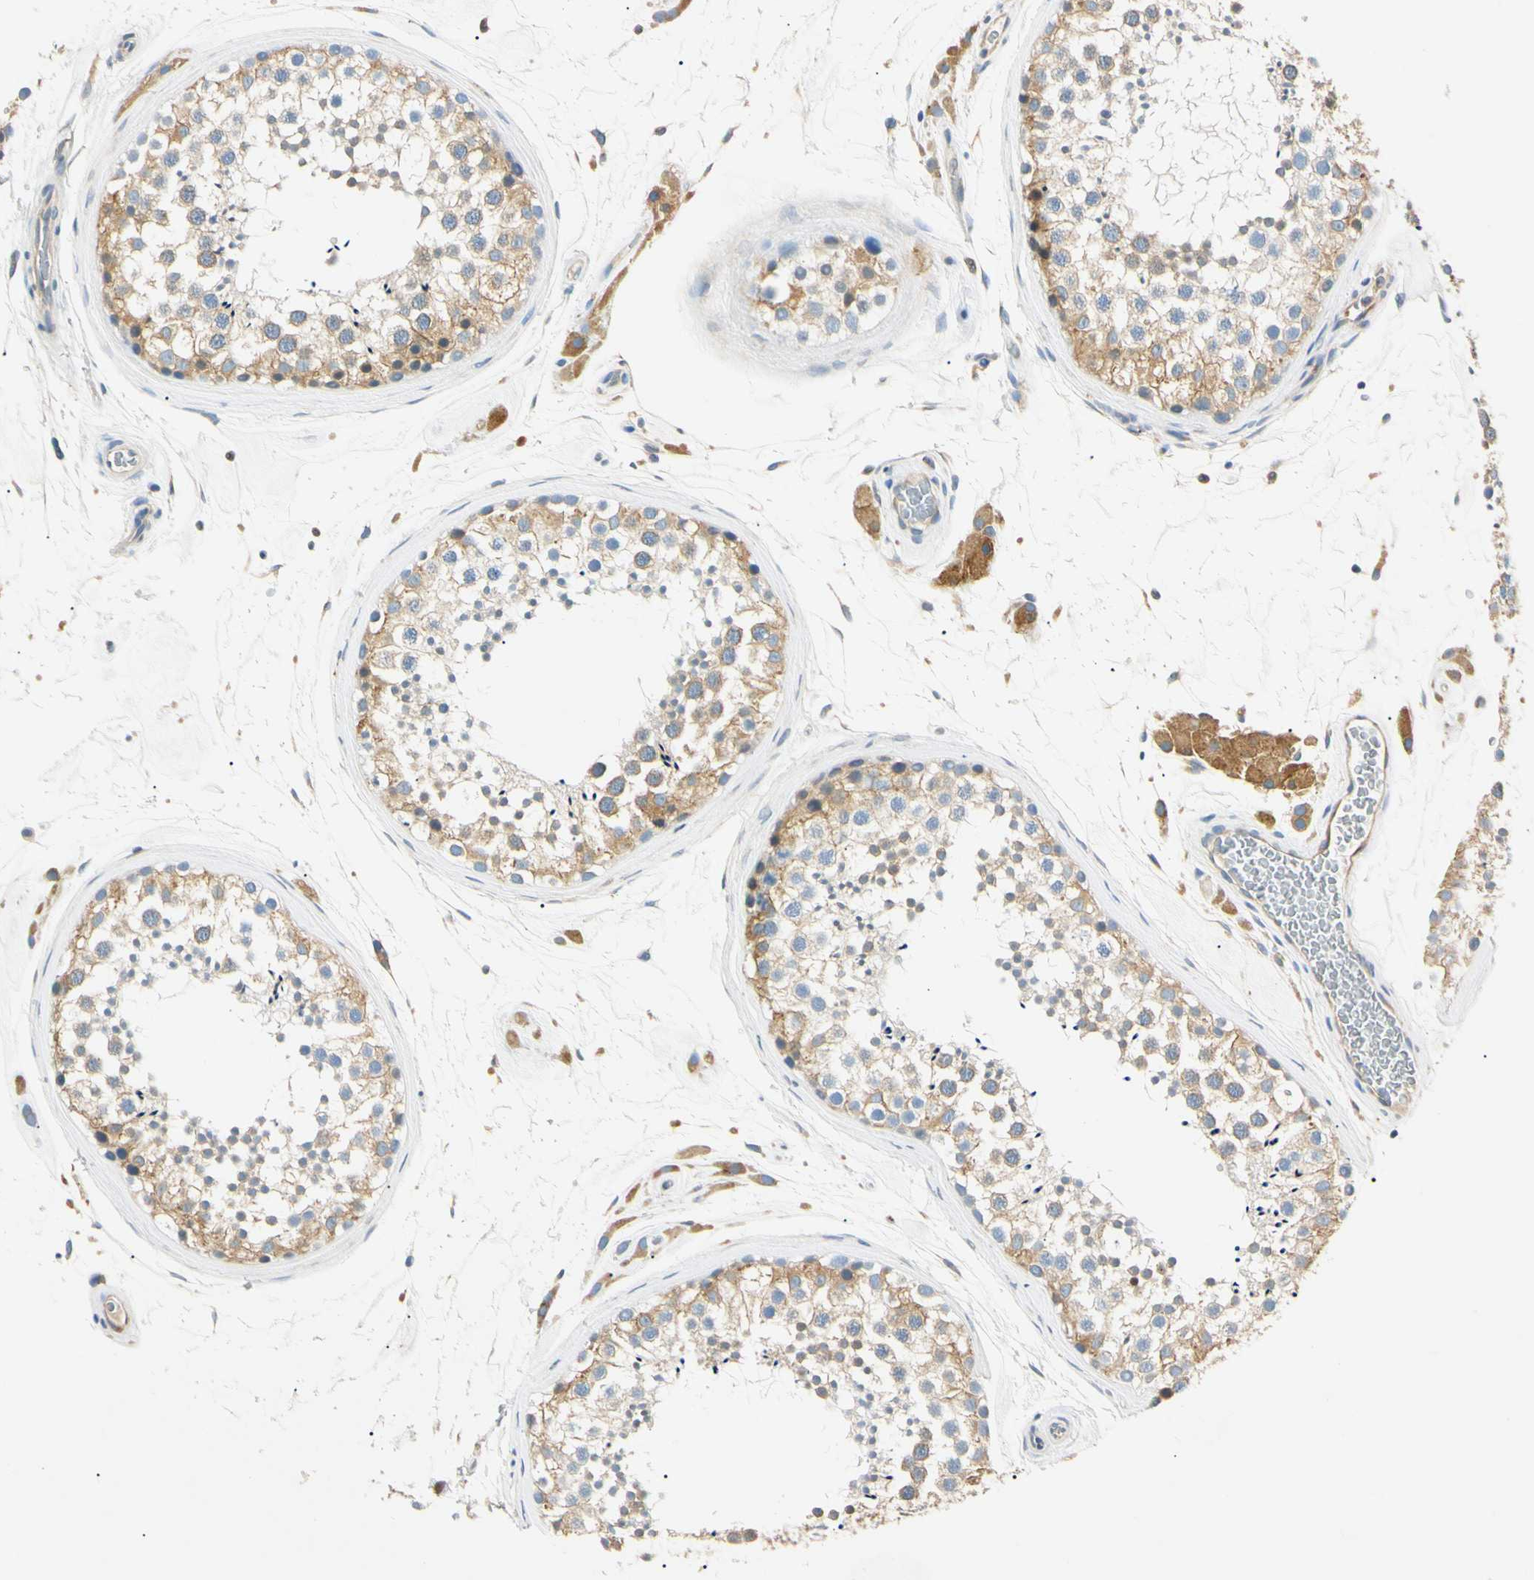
{"staining": {"intensity": "moderate", "quantity": ">75%", "location": "cytoplasmic/membranous"}, "tissue": "testis", "cell_type": "Cells in seminiferous ducts", "image_type": "normal", "snomed": [{"axis": "morphology", "description": "Normal tissue, NOS"}, {"axis": "topography", "description": "Testis"}], "caption": "The photomicrograph displays immunohistochemical staining of normal testis. There is moderate cytoplasmic/membranous expression is present in approximately >75% of cells in seminiferous ducts.", "gene": "DNAJB12", "patient": {"sex": "male", "age": 46}}